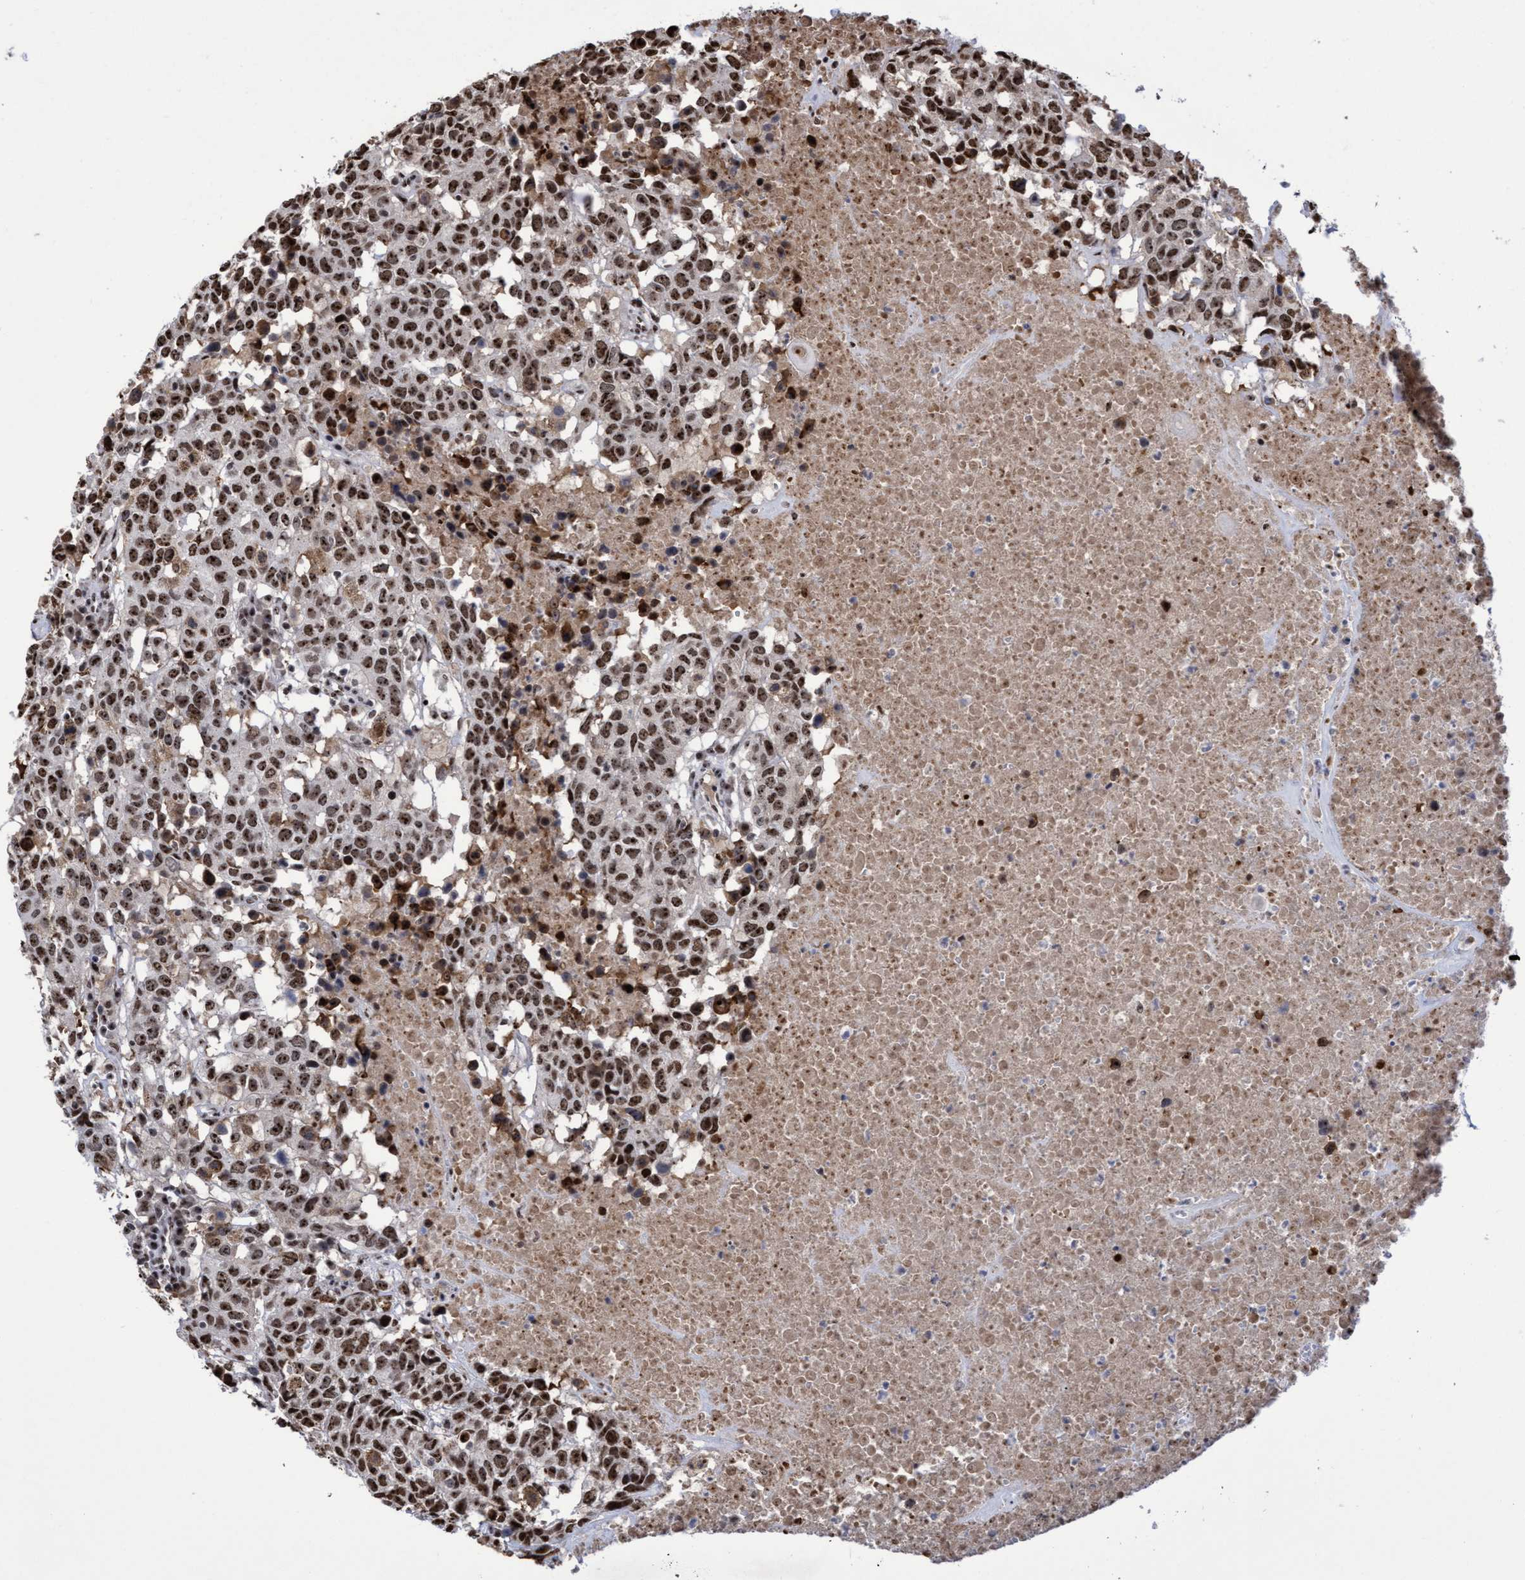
{"staining": {"intensity": "strong", "quantity": ">75%", "location": "nuclear"}, "tissue": "head and neck cancer", "cell_type": "Tumor cells", "image_type": "cancer", "snomed": [{"axis": "morphology", "description": "Squamous cell carcinoma, NOS"}, {"axis": "topography", "description": "Head-Neck"}], "caption": "Strong nuclear positivity is appreciated in about >75% of tumor cells in head and neck cancer.", "gene": "EFCAB10", "patient": {"sex": "male", "age": 66}}